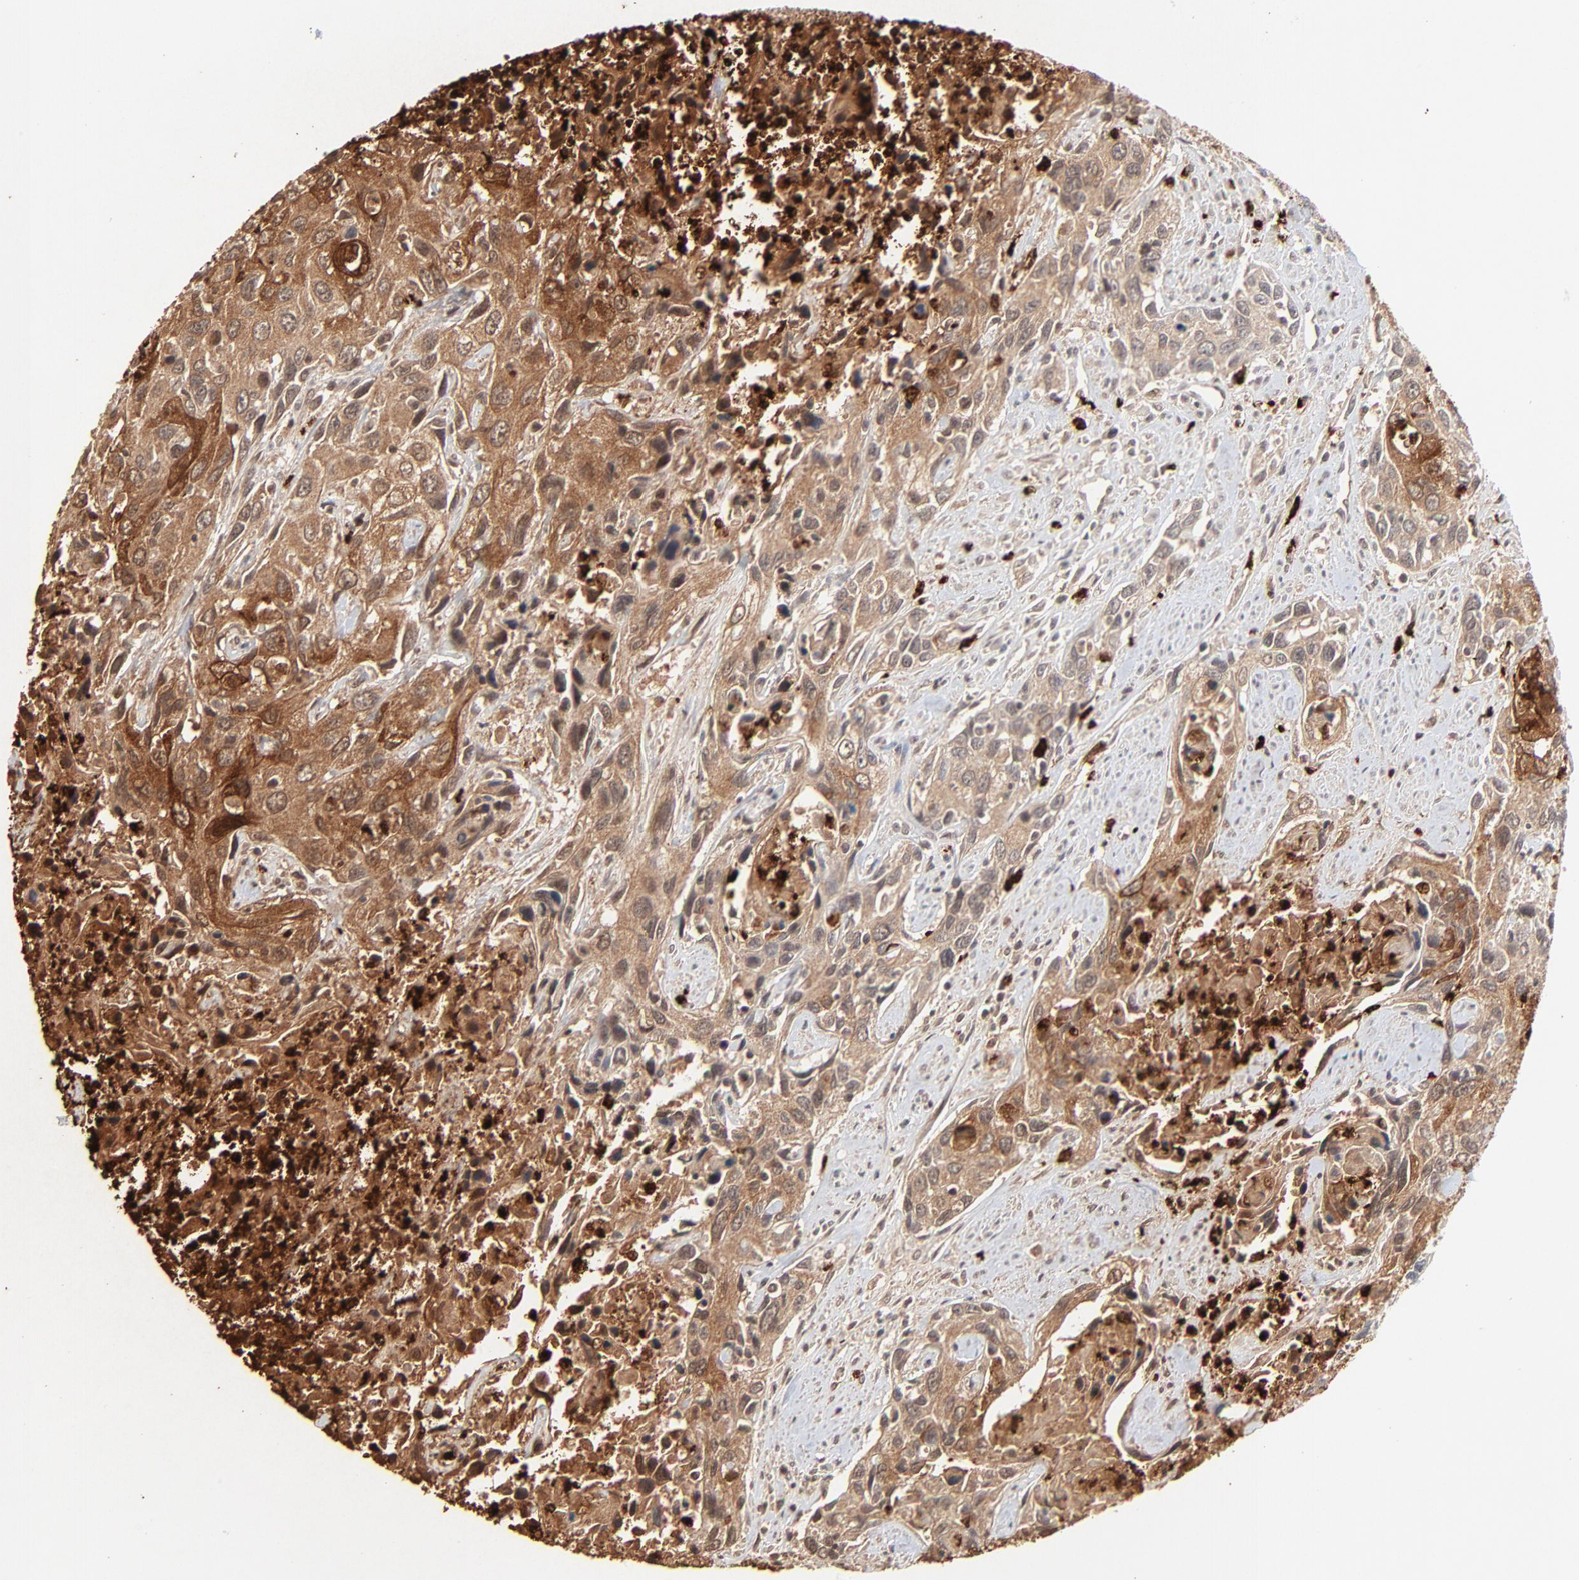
{"staining": {"intensity": "moderate", "quantity": ">75%", "location": "cytoplasmic/membranous"}, "tissue": "urothelial cancer", "cell_type": "Tumor cells", "image_type": "cancer", "snomed": [{"axis": "morphology", "description": "Urothelial carcinoma, High grade"}, {"axis": "topography", "description": "Urinary bladder"}], "caption": "A photomicrograph of urothelial cancer stained for a protein displays moderate cytoplasmic/membranous brown staining in tumor cells.", "gene": "LCN2", "patient": {"sex": "male", "age": 71}}